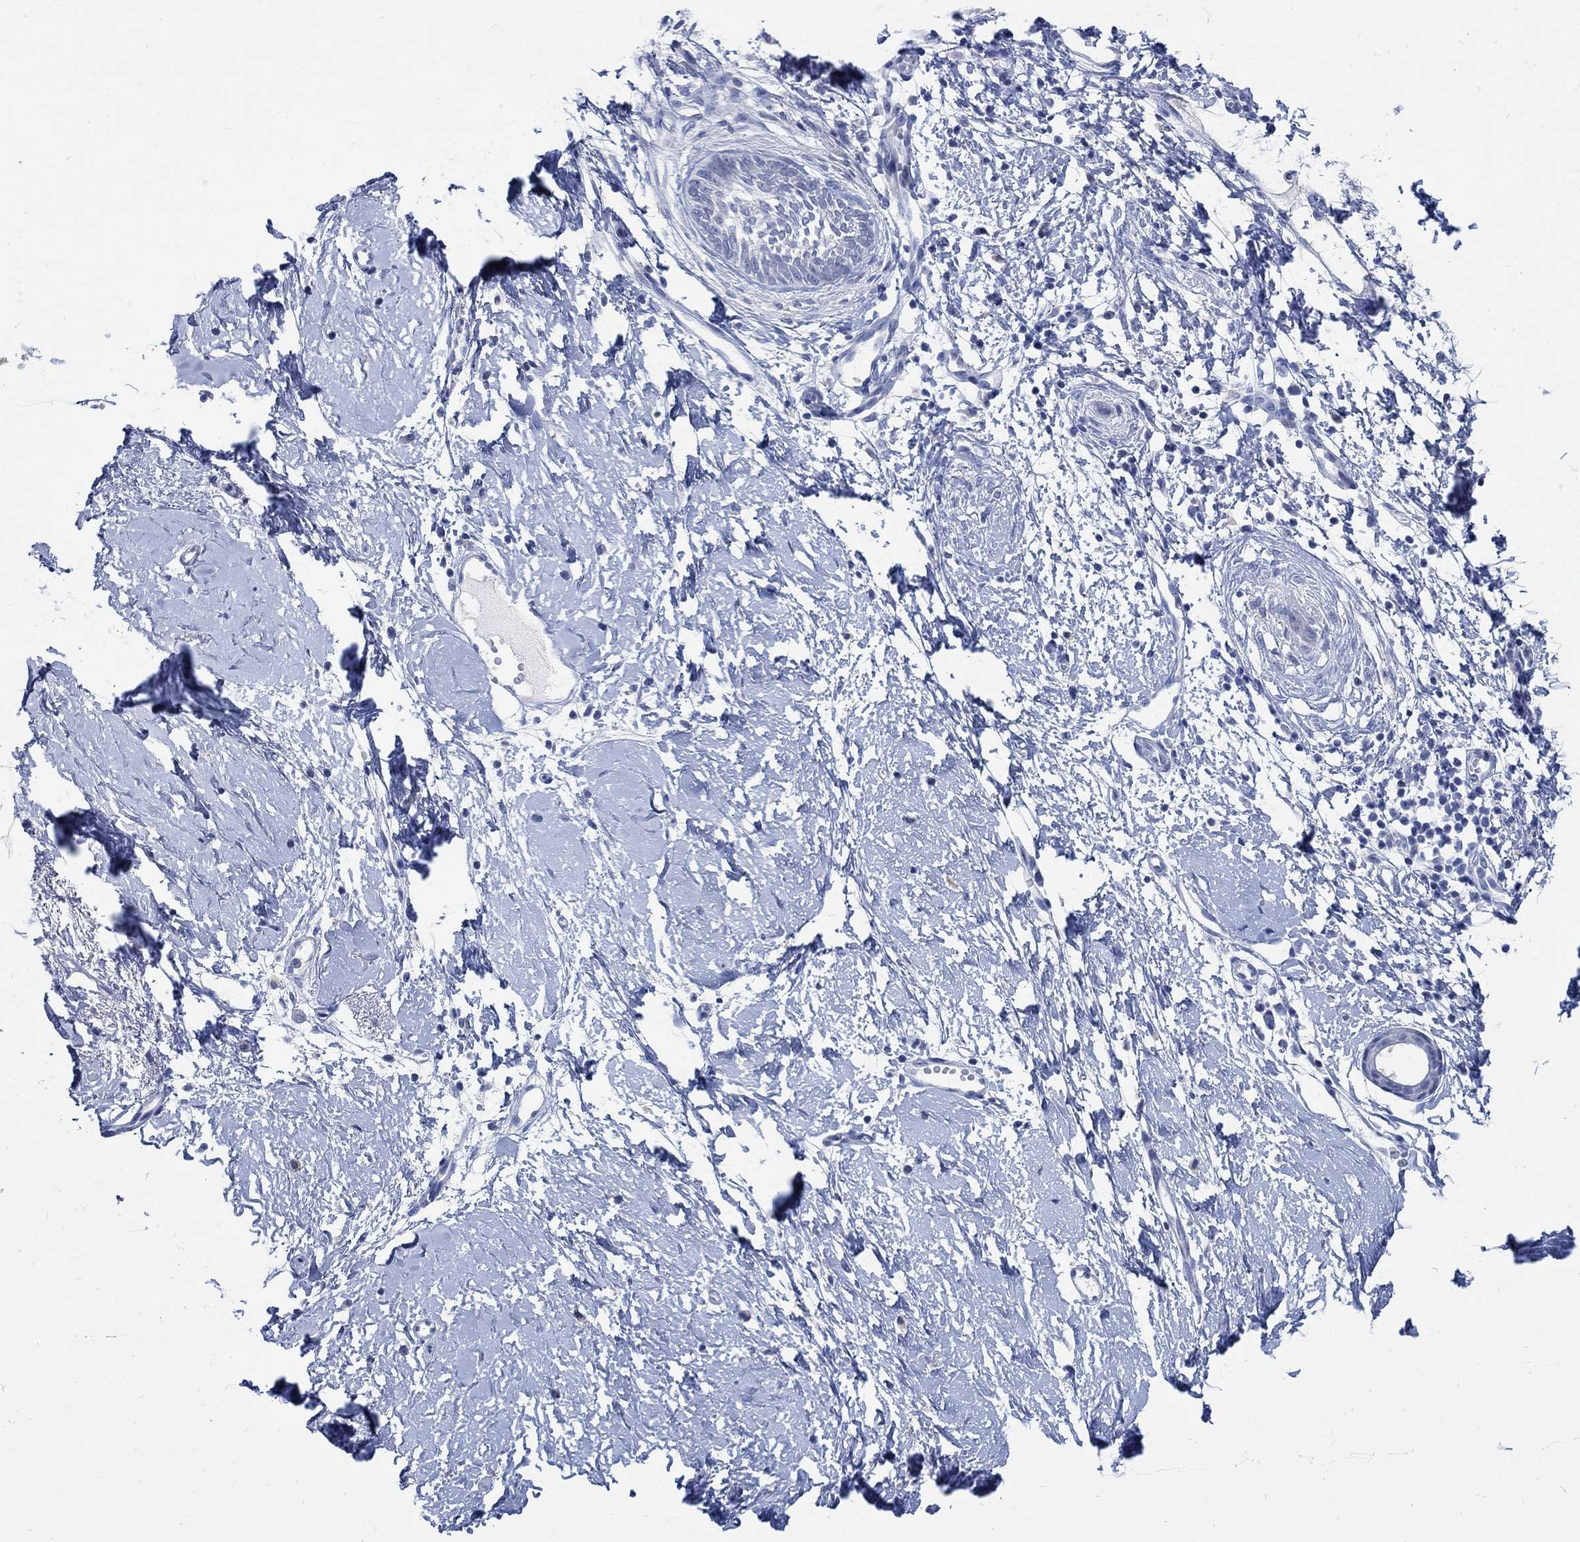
{"staining": {"intensity": "negative", "quantity": "none", "location": "none"}, "tissue": "skin cancer", "cell_type": "Tumor cells", "image_type": "cancer", "snomed": [{"axis": "morphology", "description": "Normal tissue, NOS"}, {"axis": "morphology", "description": "Basal cell carcinoma"}, {"axis": "topography", "description": "Skin"}], "caption": "IHC histopathology image of skin basal cell carcinoma stained for a protein (brown), which shows no expression in tumor cells.", "gene": "CAMK2N1", "patient": {"sex": "male", "age": 84}}